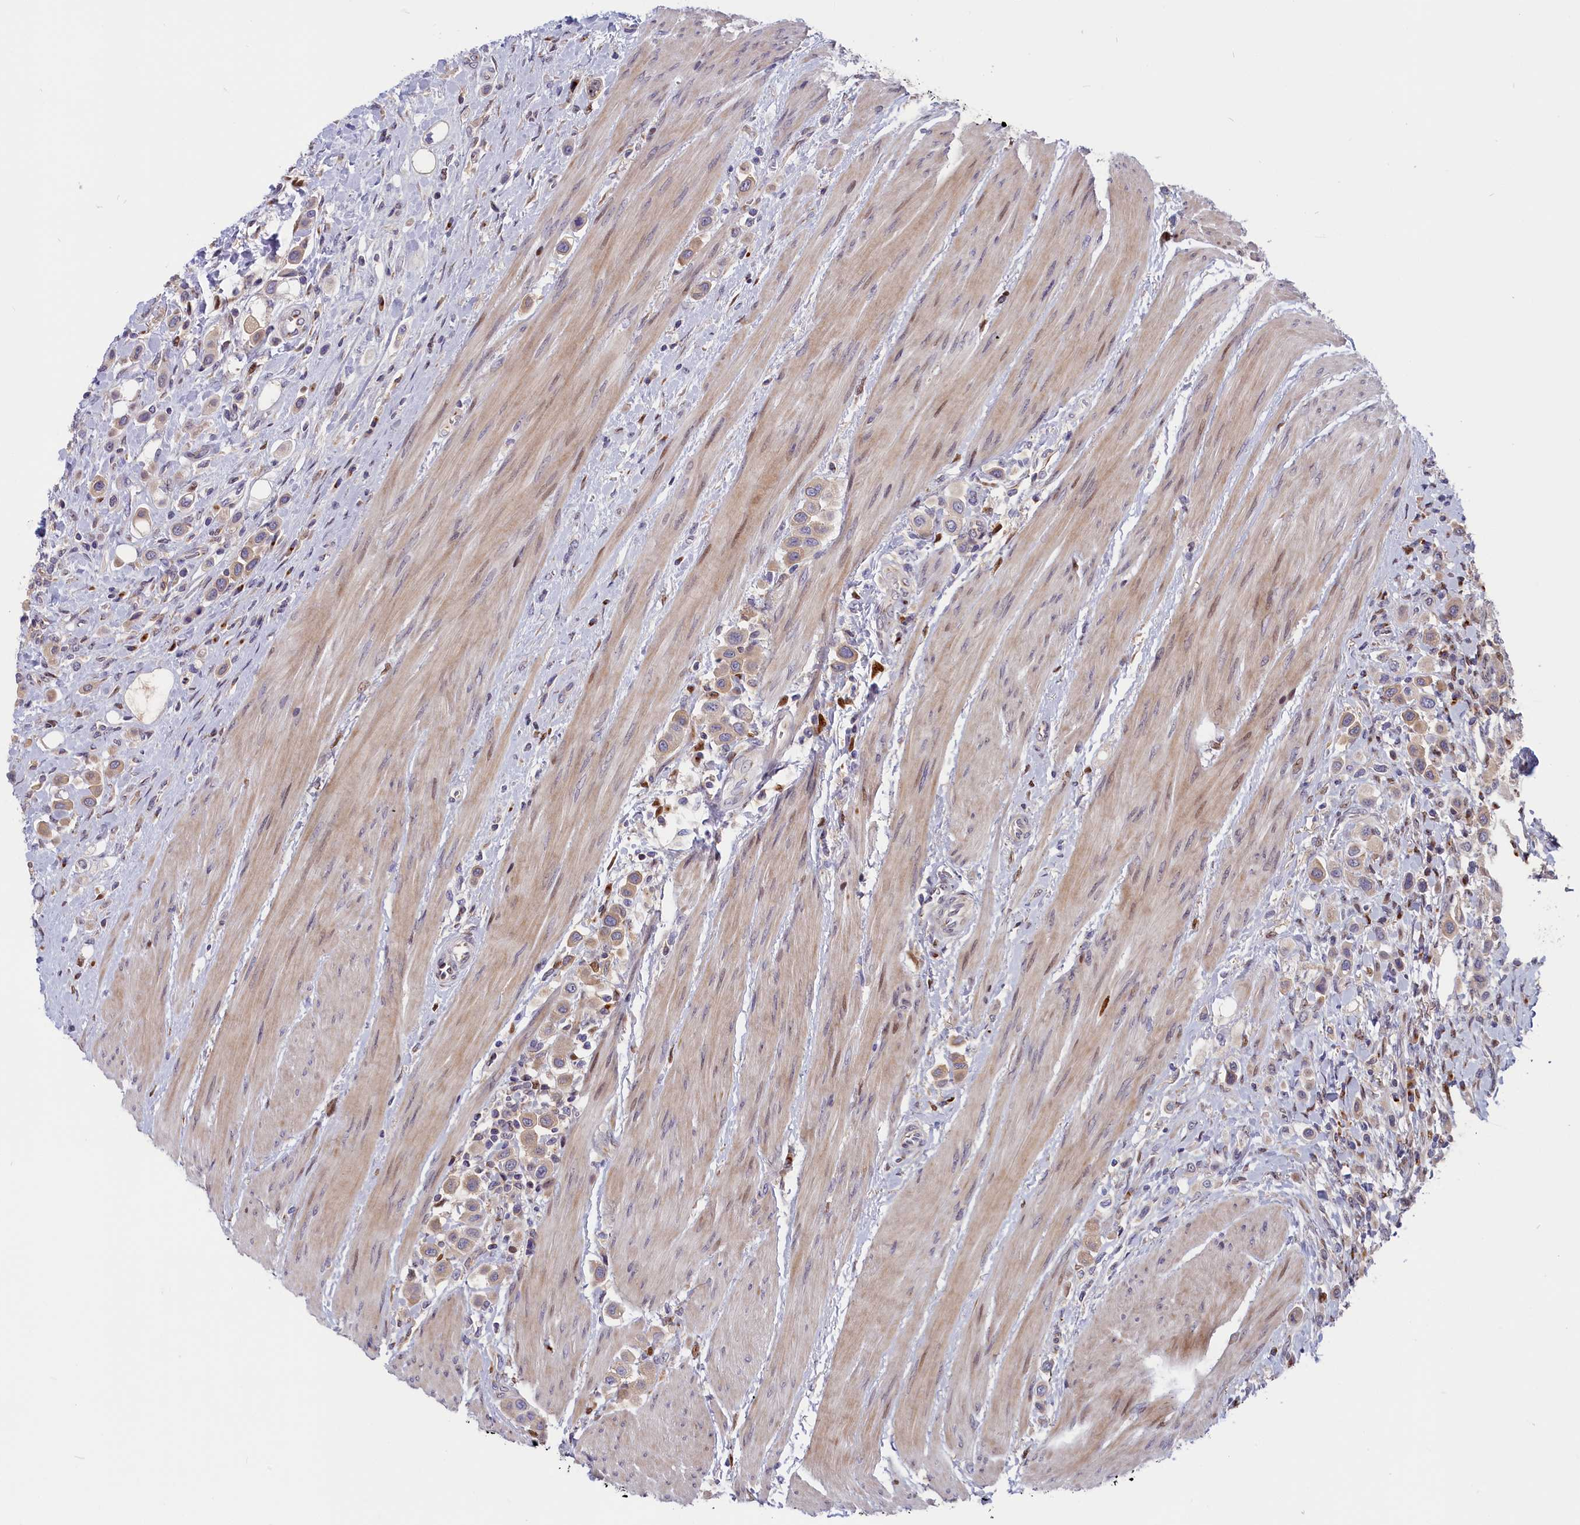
{"staining": {"intensity": "negative", "quantity": "none", "location": "none"}, "tissue": "urothelial cancer", "cell_type": "Tumor cells", "image_type": "cancer", "snomed": [{"axis": "morphology", "description": "Urothelial carcinoma, High grade"}, {"axis": "topography", "description": "Urinary bladder"}], "caption": "High-grade urothelial carcinoma was stained to show a protein in brown. There is no significant expression in tumor cells.", "gene": "CHST12", "patient": {"sex": "male", "age": 50}}